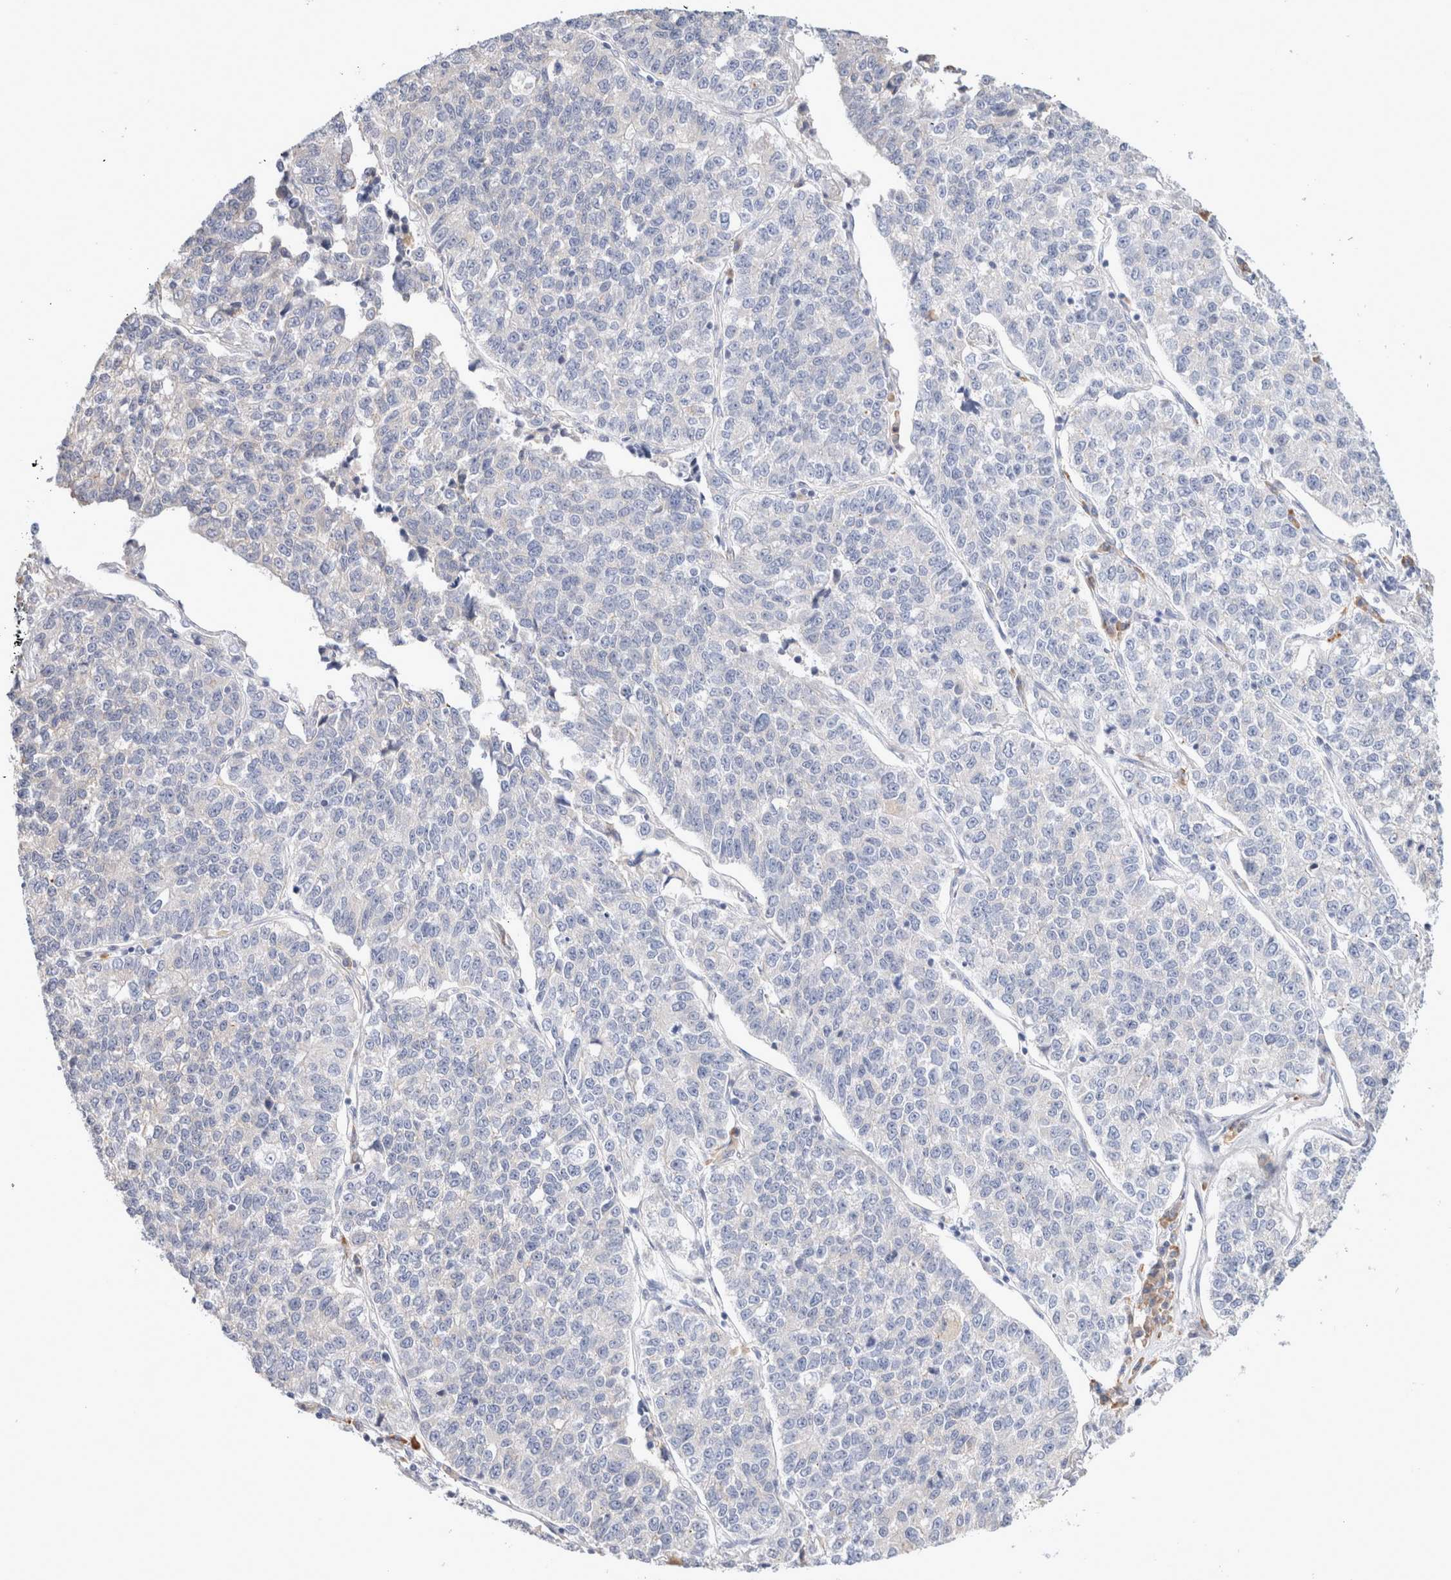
{"staining": {"intensity": "negative", "quantity": "none", "location": "none"}, "tissue": "lung cancer", "cell_type": "Tumor cells", "image_type": "cancer", "snomed": [{"axis": "morphology", "description": "Adenocarcinoma, NOS"}, {"axis": "topography", "description": "Lung"}], "caption": "A histopathology image of human adenocarcinoma (lung) is negative for staining in tumor cells.", "gene": "GADD45G", "patient": {"sex": "male", "age": 49}}